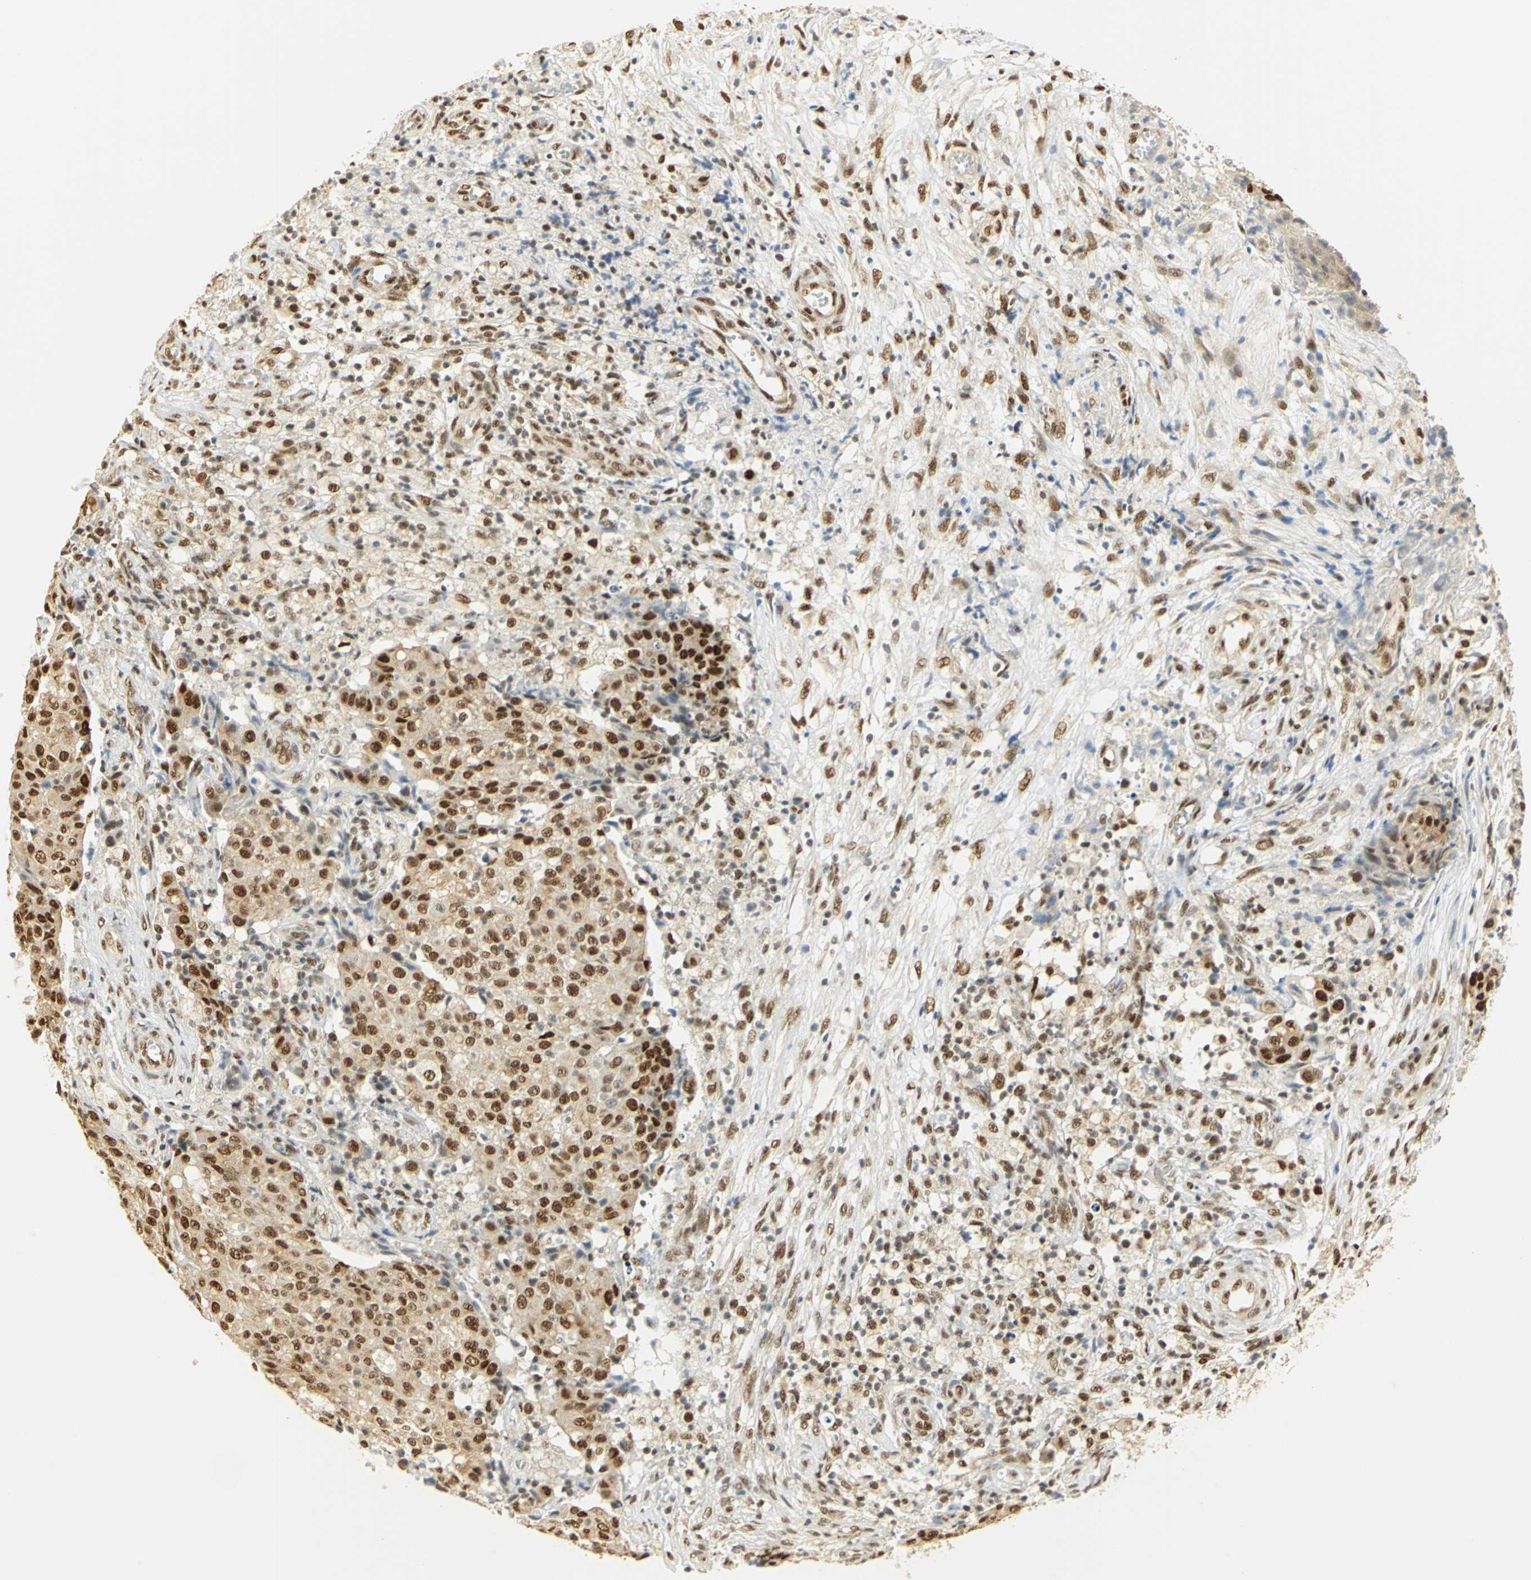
{"staining": {"intensity": "moderate", "quantity": ">75%", "location": "cytoplasmic/membranous,nuclear"}, "tissue": "ovarian cancer", "cell_type": "Tumor cells", "image_type": "cancer", "snomed": [{"axis": "morphology", "description": "Carcinoma, endometroid"}, {"axis": "topography", "description": "Ovary"}], "caption": "An IHC image of tumor tissue is shown. Protein staining in brown labels moderate cytoplasmic/membranous and nuclear positivity in endometroid carcinoma (ovarian) within tumor cells.", "gene": "DDX5", "patient": {"sex": "female", "age": 42}}